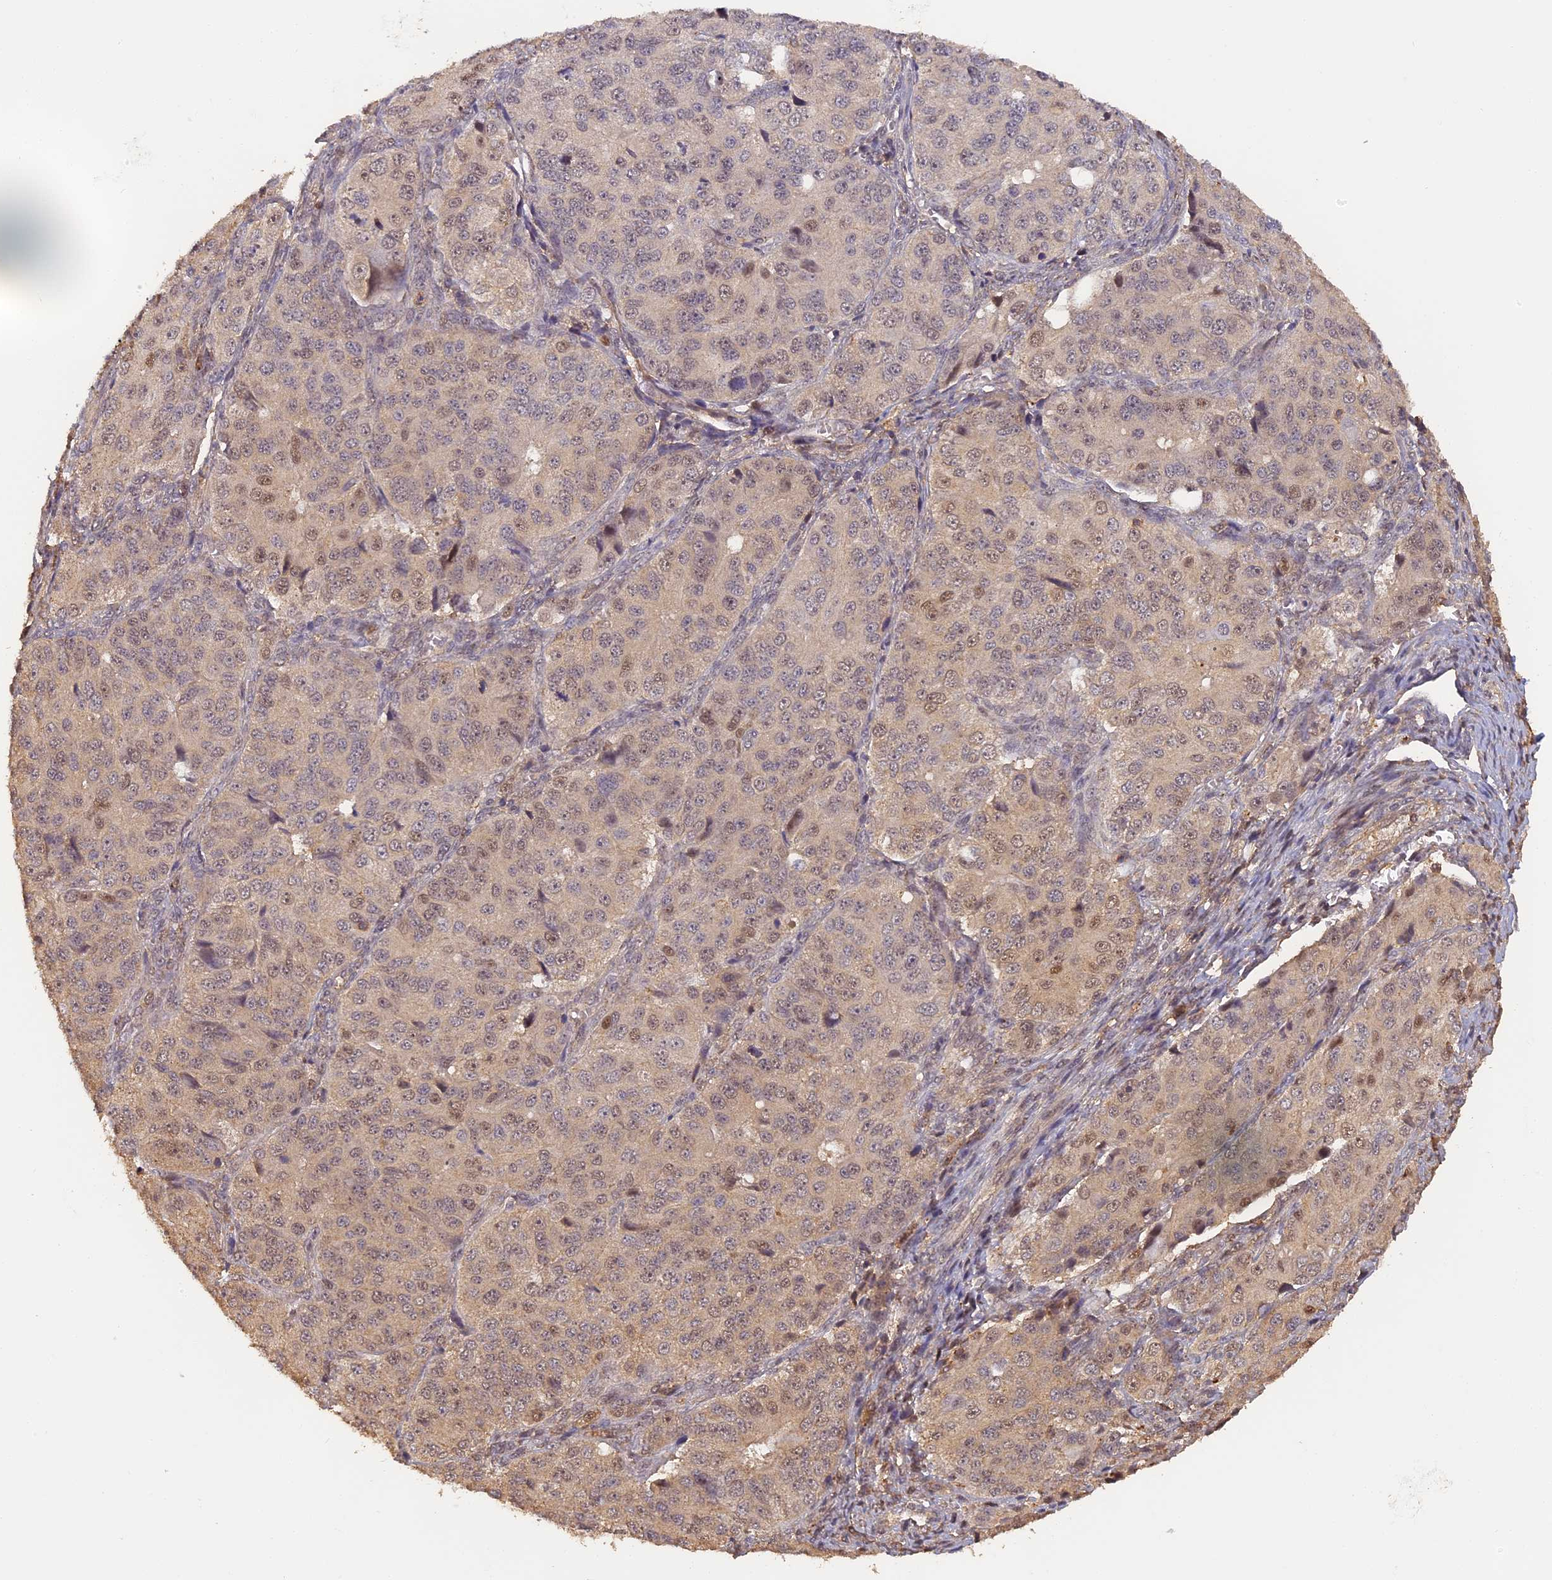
{"staining": {"intensity": "moderate", "quantity": "25%-75%", "location": "nuclear"}, "tissue": "ovarian cancer", "cell_type": "Tumor cells", "image_type": "cancer", "snomed": [{"axis": "morphology", "description": "Carcinoma, endometroid"}, {"axis": "topography", "description": "Ovary"}], "caption": "This photomicrograph exhibits immunohistochemistry staining of ovarian cancer (endometroid carcinoma), with medium moderate nuclear expression in approximately 25%-75% of tumor cells.", "gene": "MYBL2", "patient": {"sex": "female", "age": 51}}